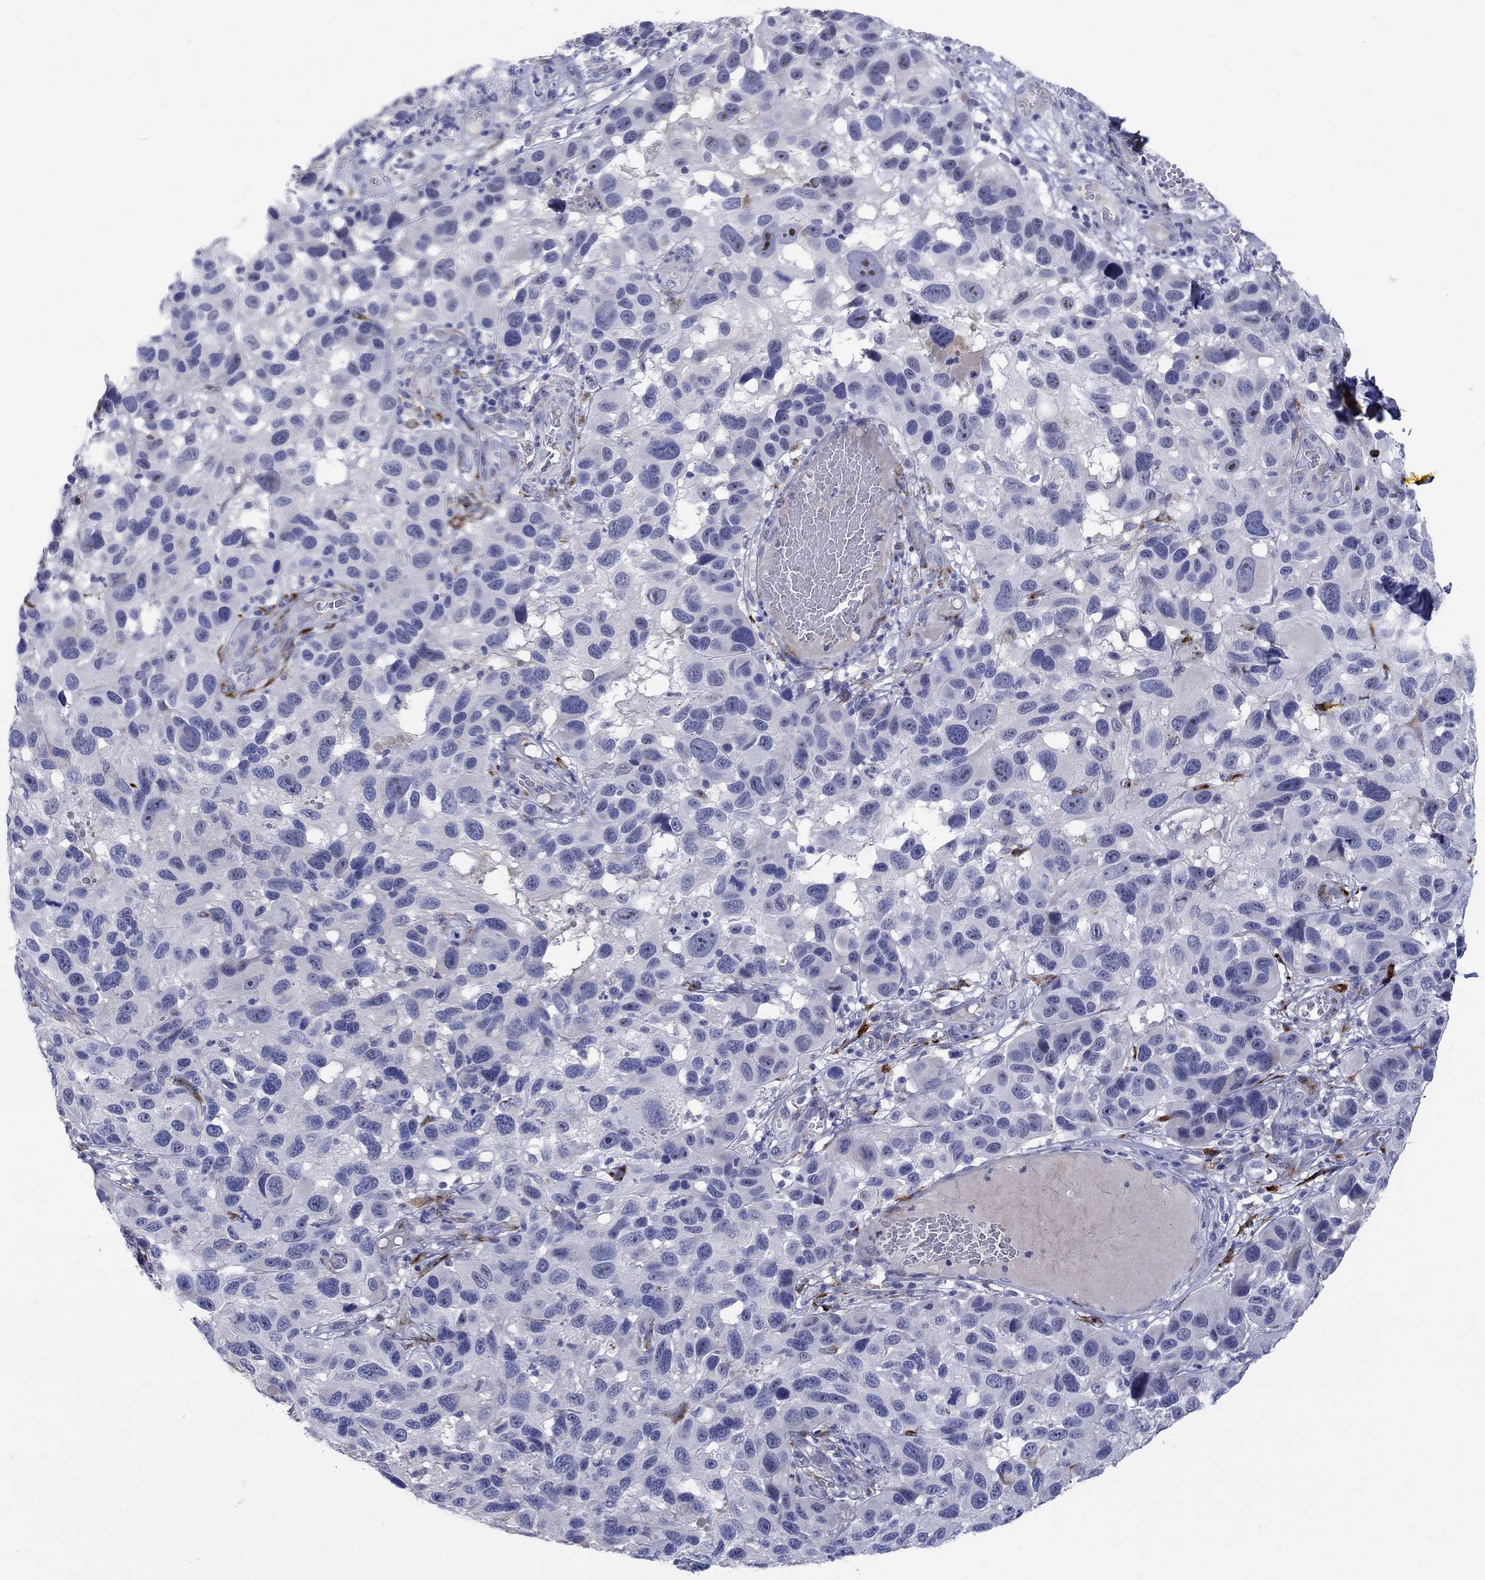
{"staining": {"intensity": "negative", "quantity": "none", "location": "none"}, "tissue": "melanoma", "cell_type": "Tumor cells", "image_type": "cancer", "snomed": [{"axis": "morphology", "description": "Malignant melanoma, NOS"}, {"axis": "topography", "description": "Skin"}], "caption": "Immunohistochemistry photomicrograph of neoplastic tissue: human malignant melanoma stained with DAB reveals no significant protein staining in tumor cells. (DAB immunohistochemistry with hematoxylin counter stain).", "gene": "REEP2", "patient": {"sex": "male", "age": 53}}